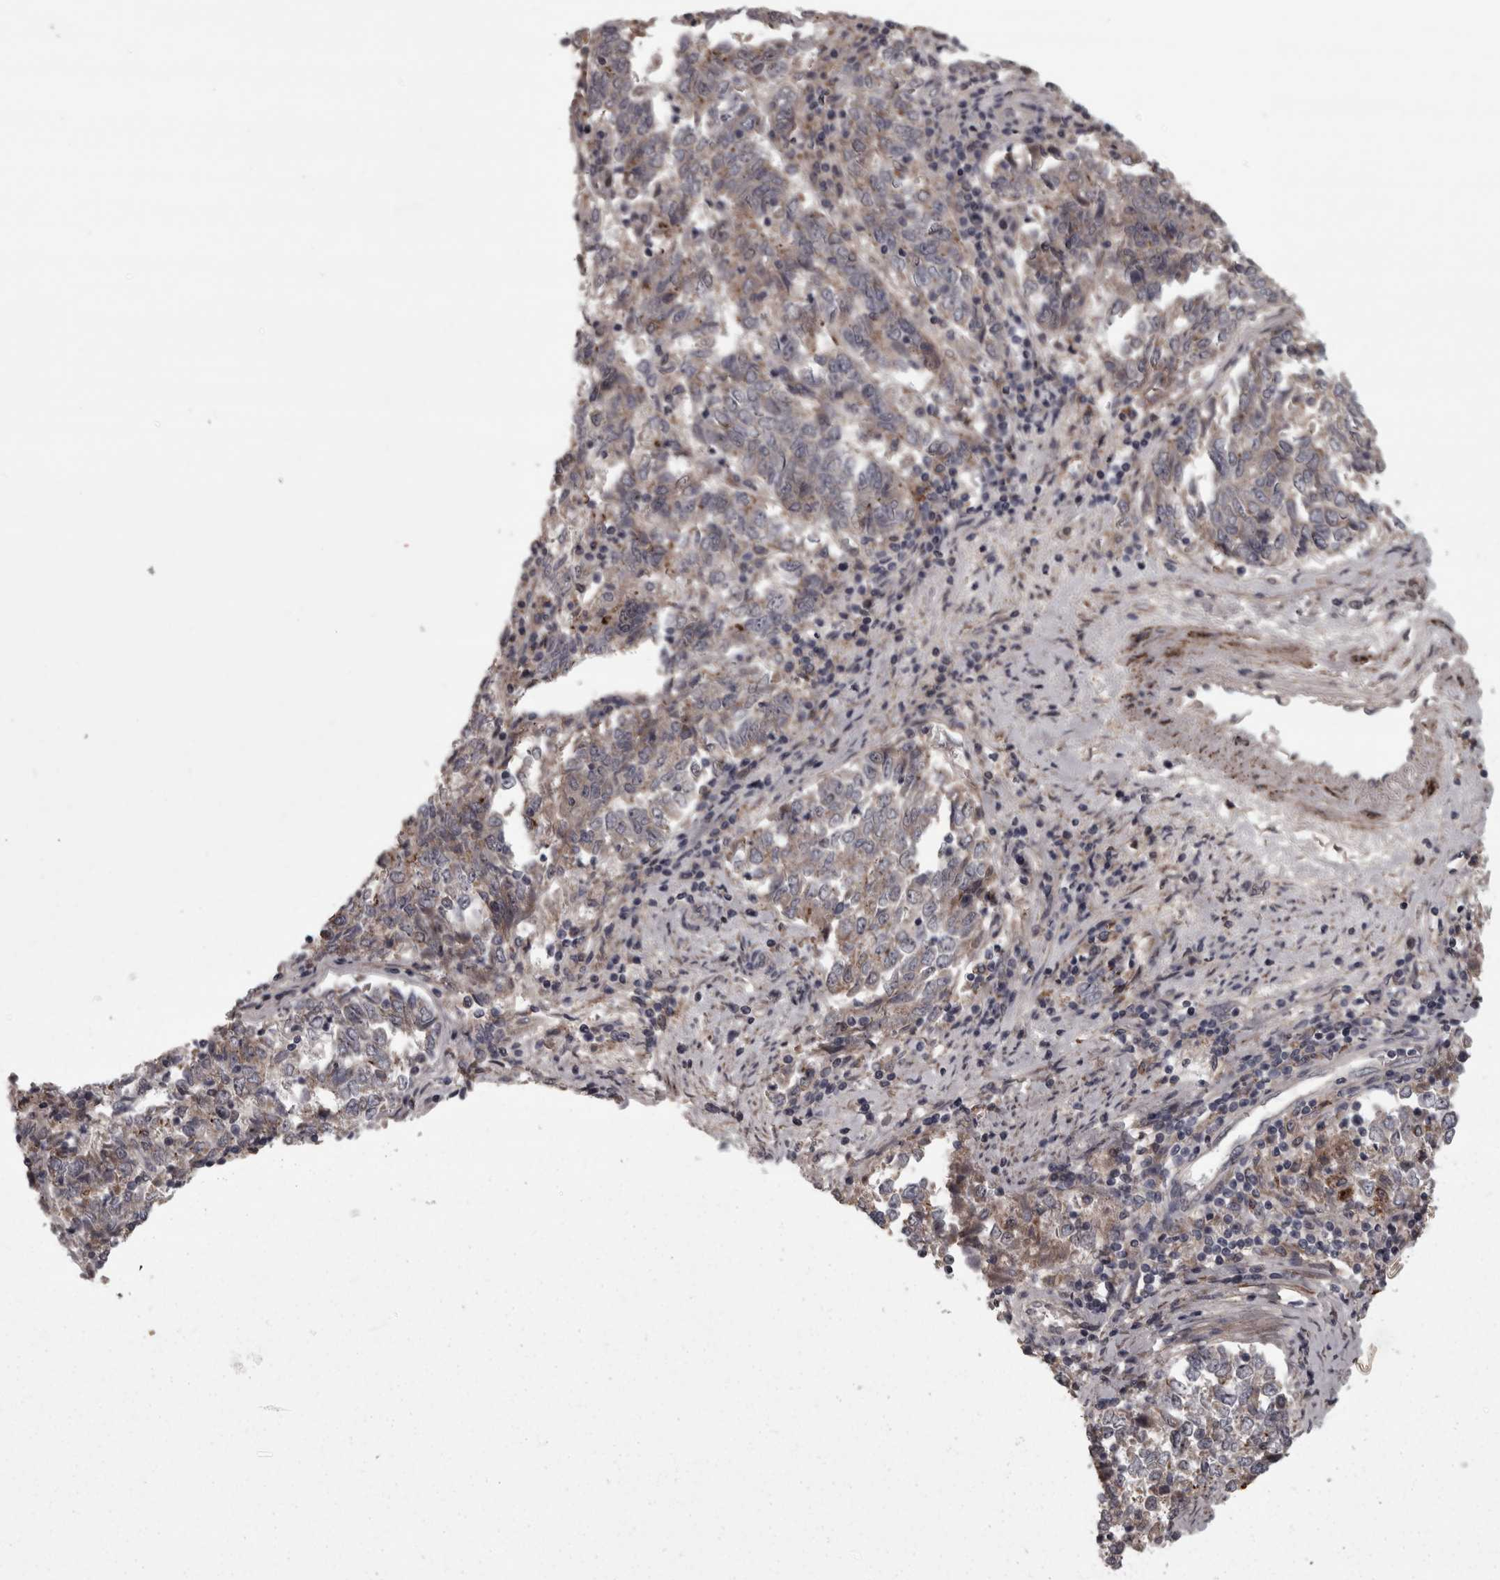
{"staining": {"intensity": "weak", "quantity": "25%-75%", "location": "cytoplasmic/membranous"}, "tissue": "endometrial cancer", "cell_type": "Tumor cells", "image_type": "cancer", "snomed": [{"axis": "morphology", "description": "Adenocarcinoma, NOS"}, {"axis": "topography", "description": "Endometrium"}], "caption": "Immunohistochemical staining of human endometrial cancer (adenocarcinoma) exhibits low levels of weak cytoplasmic/membranous protein positivity in about 25%-75% of tumor cells. The protein of interest is shown in brown color, while the nuclei are stained blue.", "gene": "PCDH17", "patient": {"sex": "female", "age": 80}}